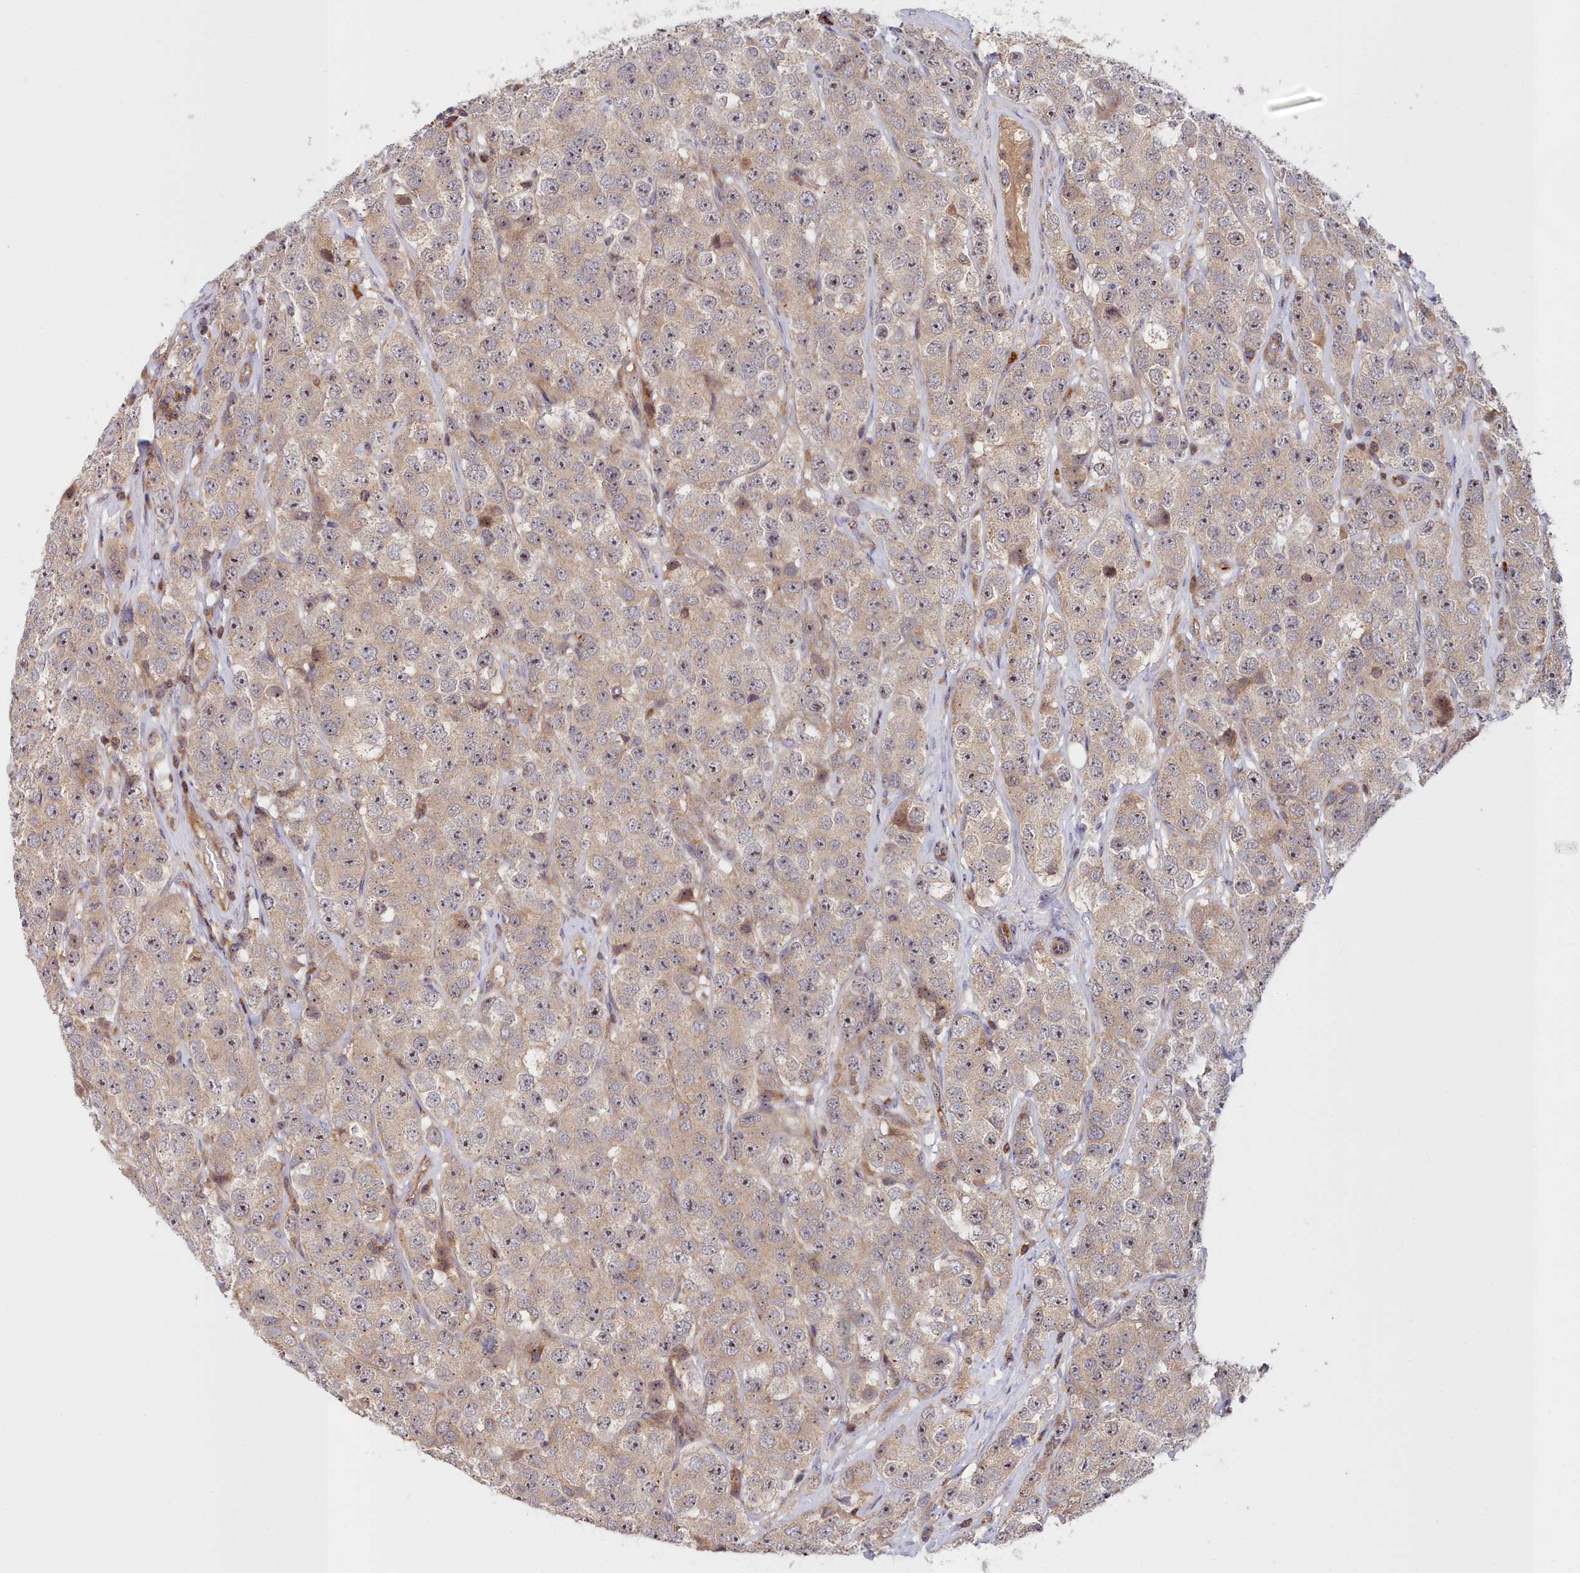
{"staining": {"intensity": "weak", "quantity": ">75%", "location": "nuclear"}, "tissue": "testis cancer", "cell_type": "Tumor cells", "image_type": "cancer", "snomed": [{"axis": "morphology", "description": "Seminoma, NOS"}, {"axis": "topography", "description": "Testis"}], "caption": "An IHC micrograph of tumor tissue is shown. Protein staining in brown shows weak nuclear positivity in seminoma (testis) within tumor cells. (DAB (3,3'-diaminobenzidine) IHC with brightfield microscopy, high magnification).", "gene": "NEURL4", "patient": {"sex": "male", "age": 28}}